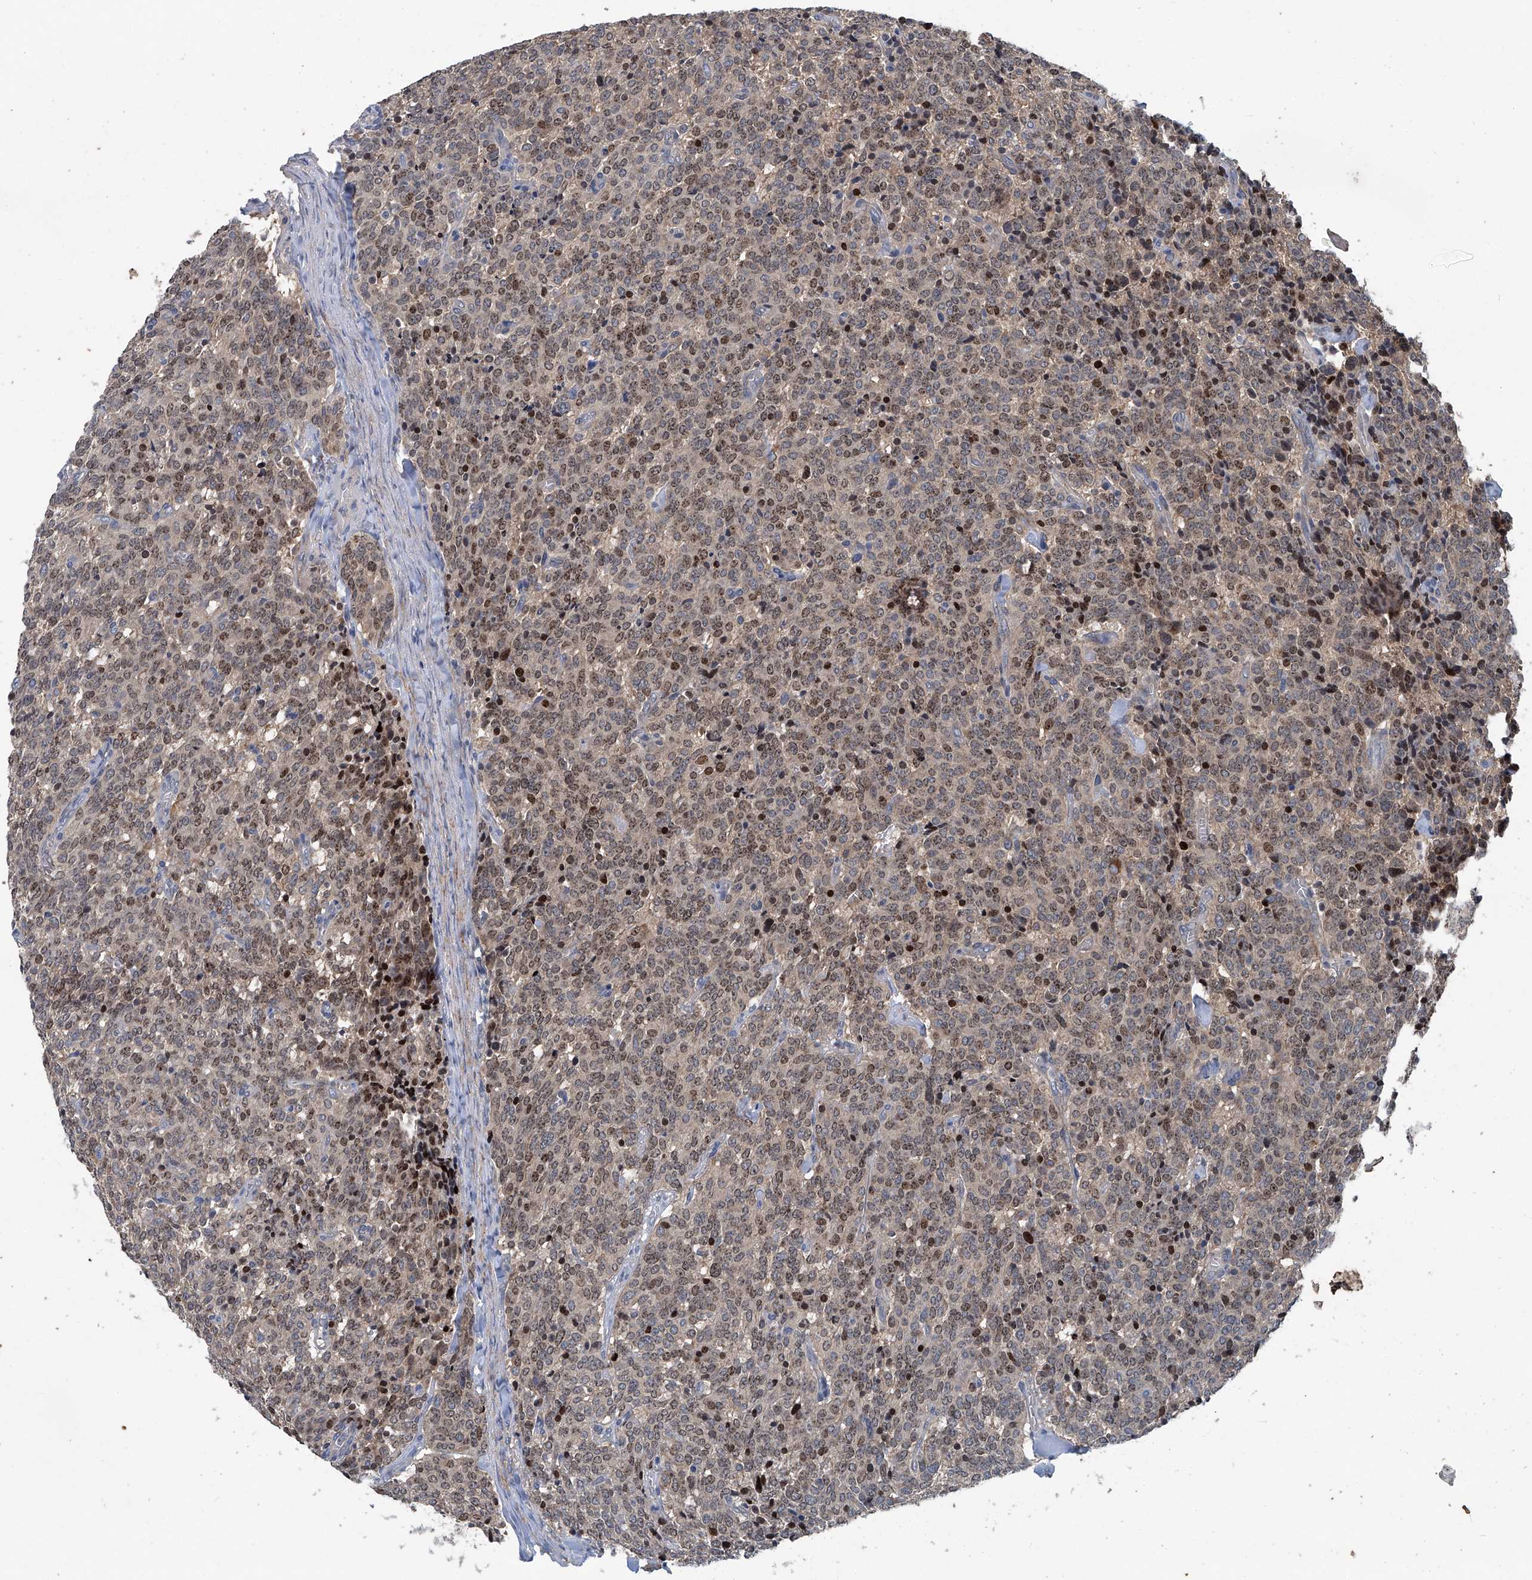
{"staining": {"intensity": "moderate", "quantity": ">75%", "location": "nuclear"}, "tissue": "carcinoid", "cell_type": "Tumor cells", "image_type": "cancer", "snomed": [{"axis": "morphology", "description": "Carcinoid, malignant, NOS"}, {"axis": "topography", "description": "Lung"}], "caption": "Moderate nuclear protein expression is present in approximately >75% of tumor cells in malignant carcinoid. Nuclei are stained in blue.", "gene": "ANKRD34A", "patient": {"sex": "female", "age": 46}}